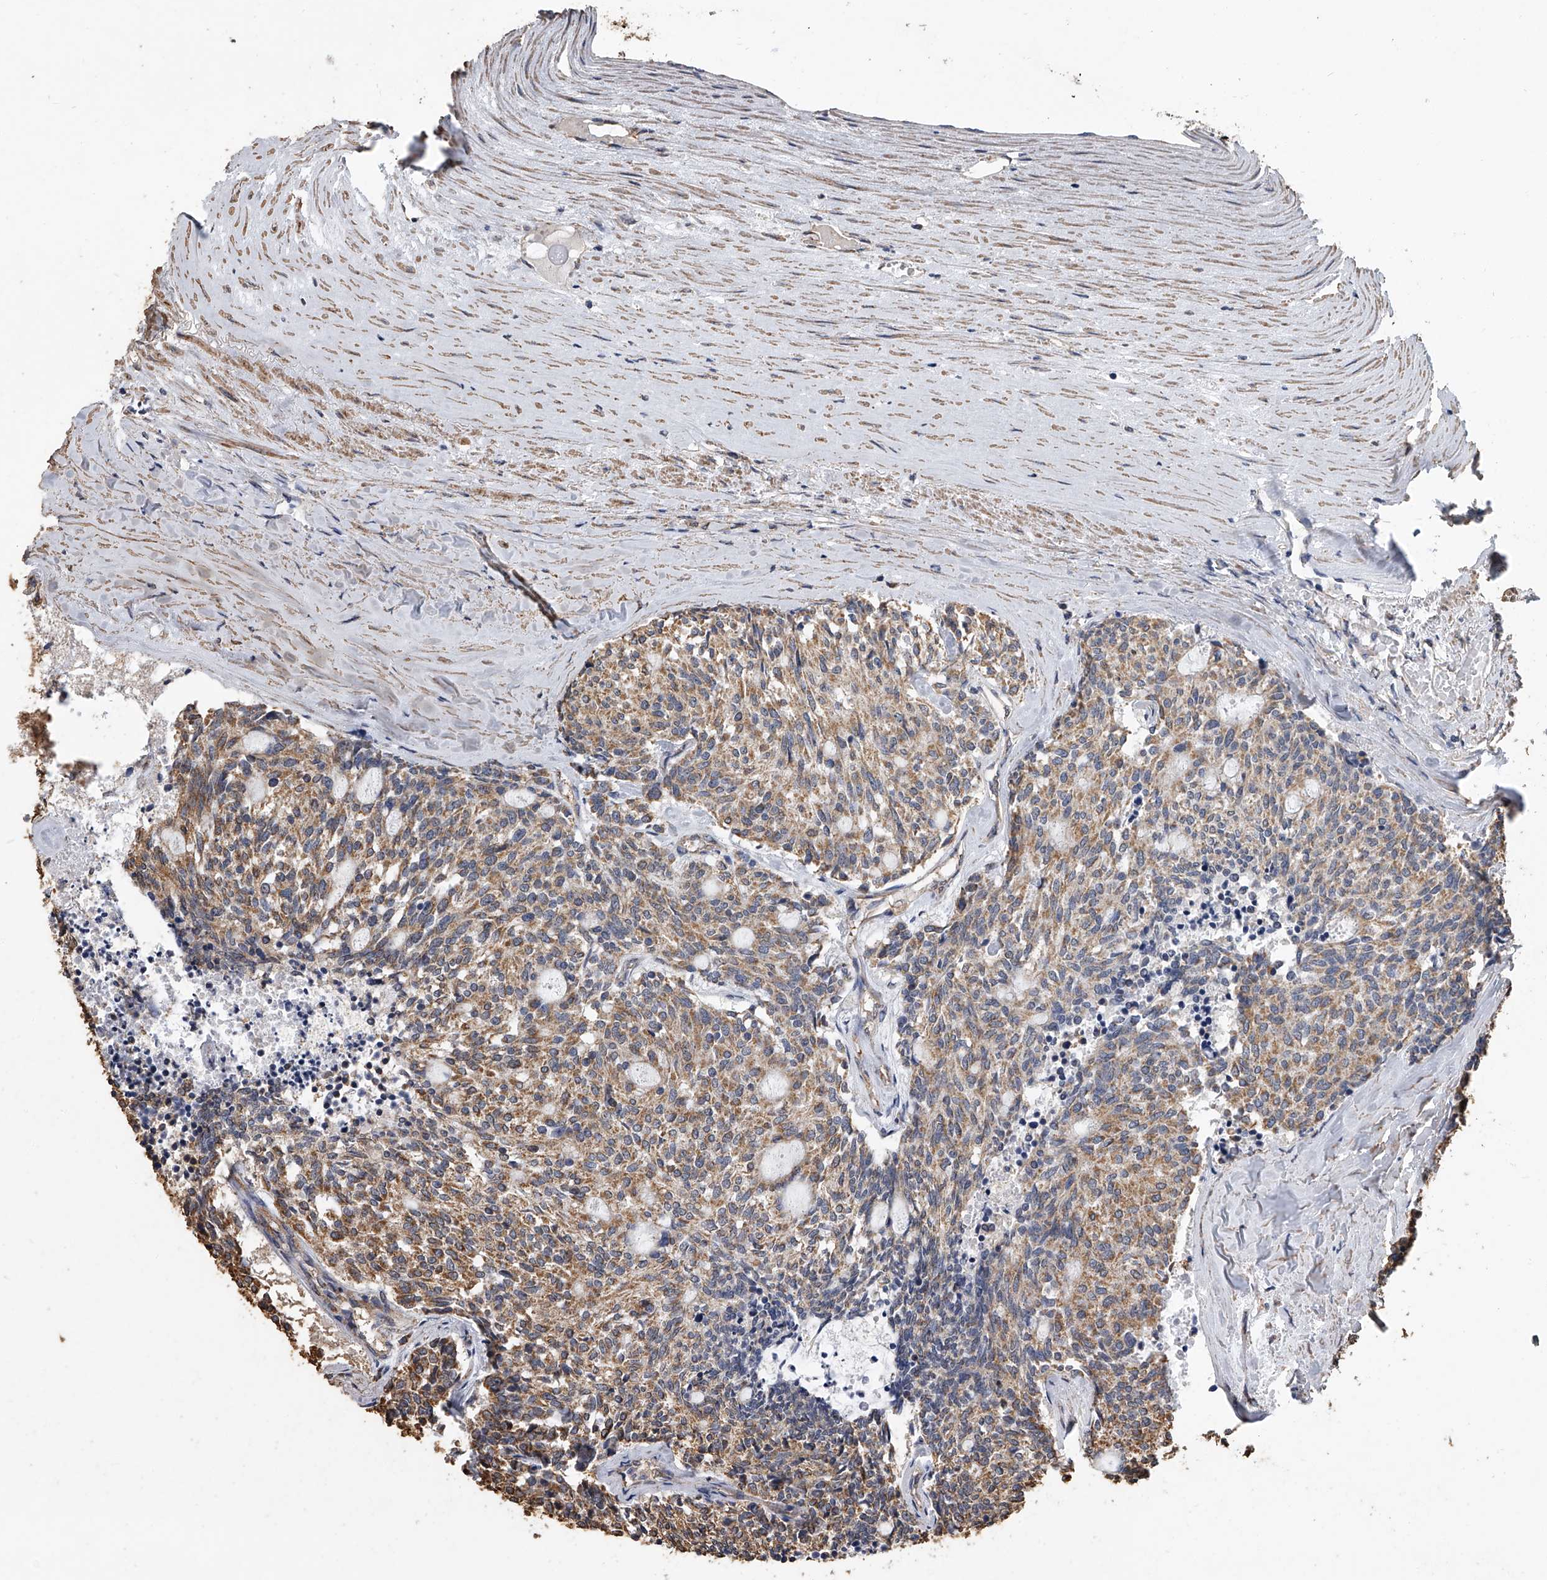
{"staining": {"intensity": "moderate", "quantity": ">75%", "location": "cytoplasmic/membranous"}, "tissue": "carcinoid", "cell_type": "Tumor cells", "image_type": "cancer", "snomed": [{"axis": "morphology", "description": "Carcinoid, malignant, NOS"}, {"axis": "topography", "description": "Pancreas"}], "caption": "Carcinoid (malignant) stained with a brown dye displays moderate cytoplasmic/membranous positive staining in approximately >75% of tumor cells.", "gene": "MRPL28", "patient": {"sex": "female", "age": 54}}